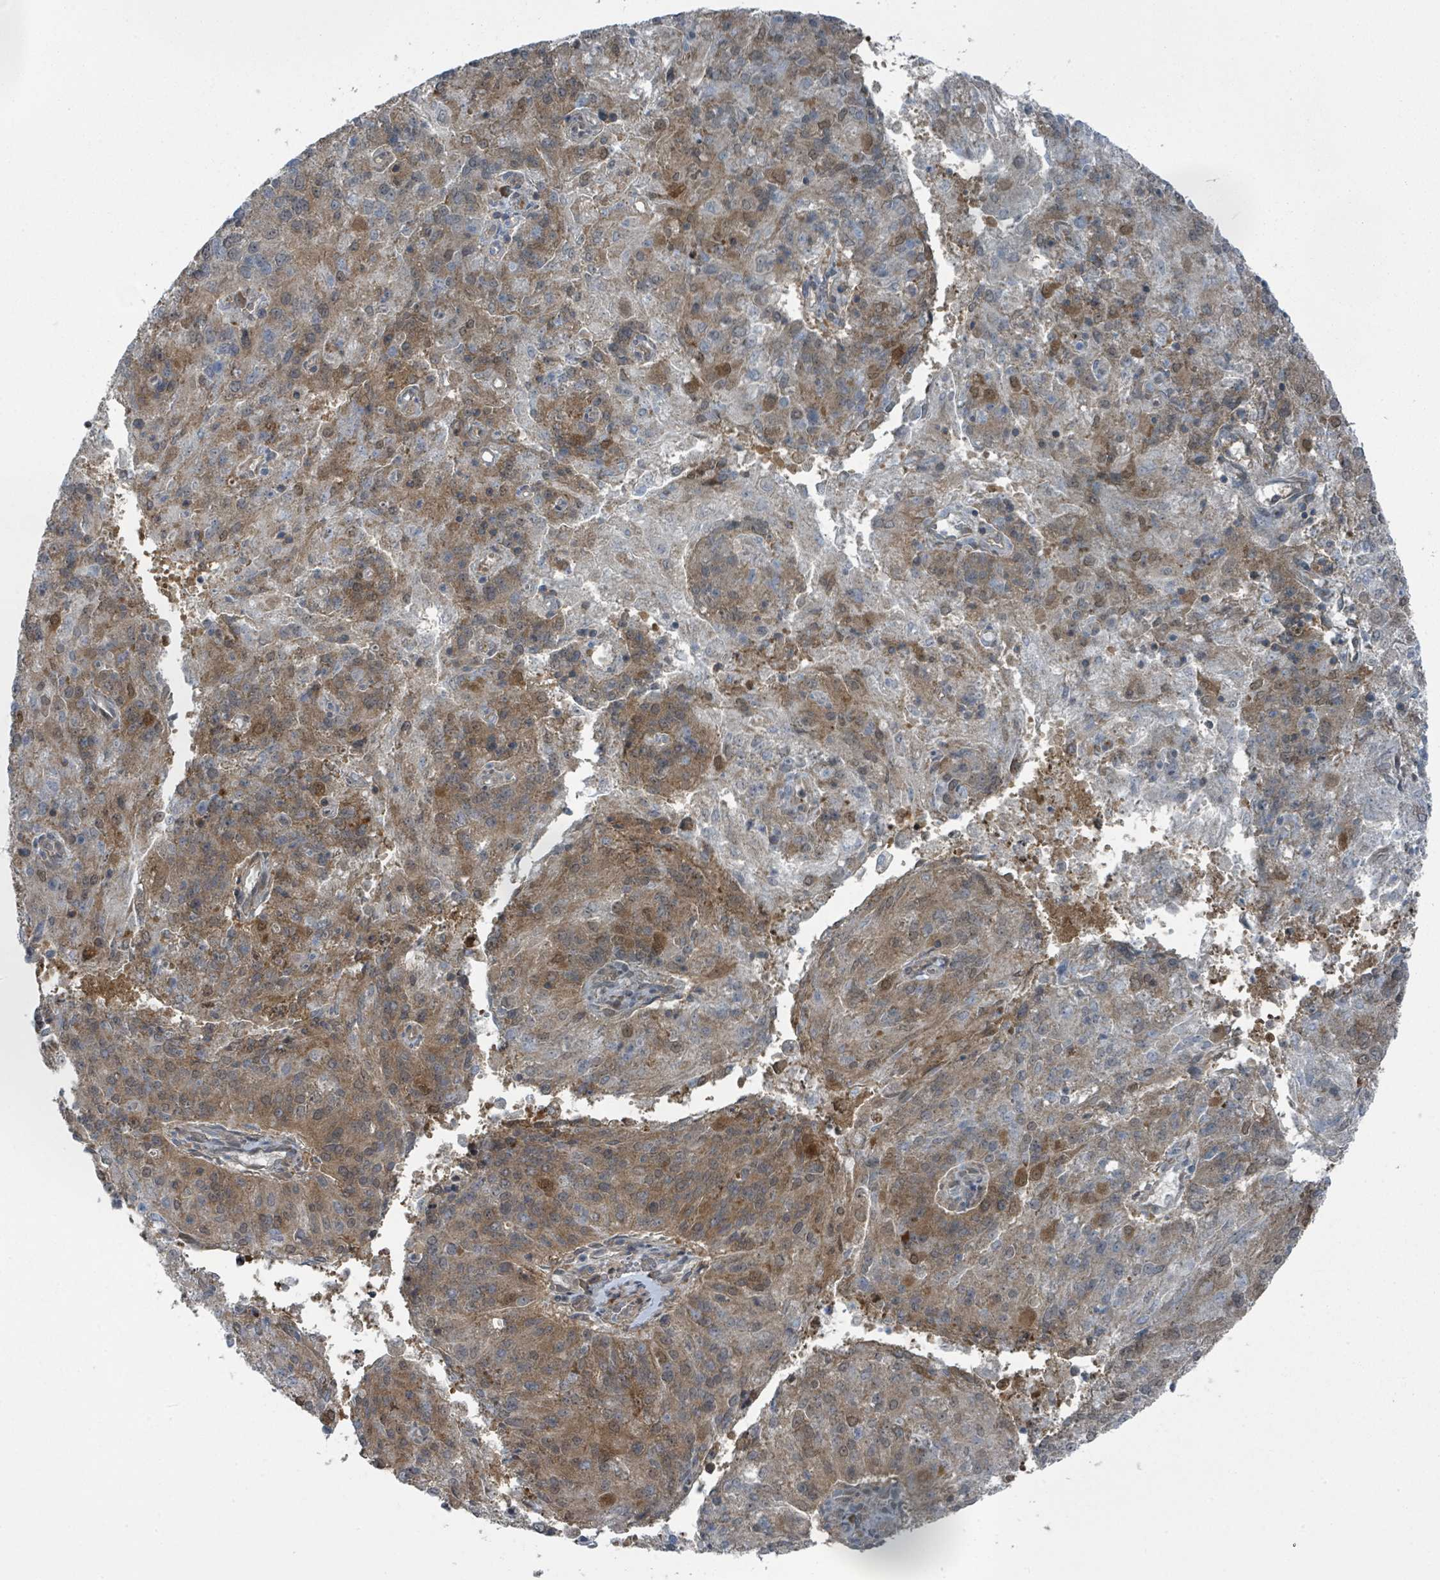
{"staining": {"intensity": "moderate", "quantity": "25%-75%", "location": "cytoplasmic/membranous,nuclear"}, "tissue": "endometrial cancer", "cell_type": "Tumor cells", "image_type": "cancer", "snomed": [{"axis": "morphology", "description": "Adenocarcinoma, NOS"}, {"axis": "topography", "description": "Endometrium"}], "caption": "Immunohistochemical staining of adenocarcinoma (endometrial) shows medium levels of moderate cytoplasmic/membranous and nuclear protein positivity in approximately 25%-75% of tumor cells.", "gene": "GOLGA7", "patient": {"sex": "female", "age": 82}}